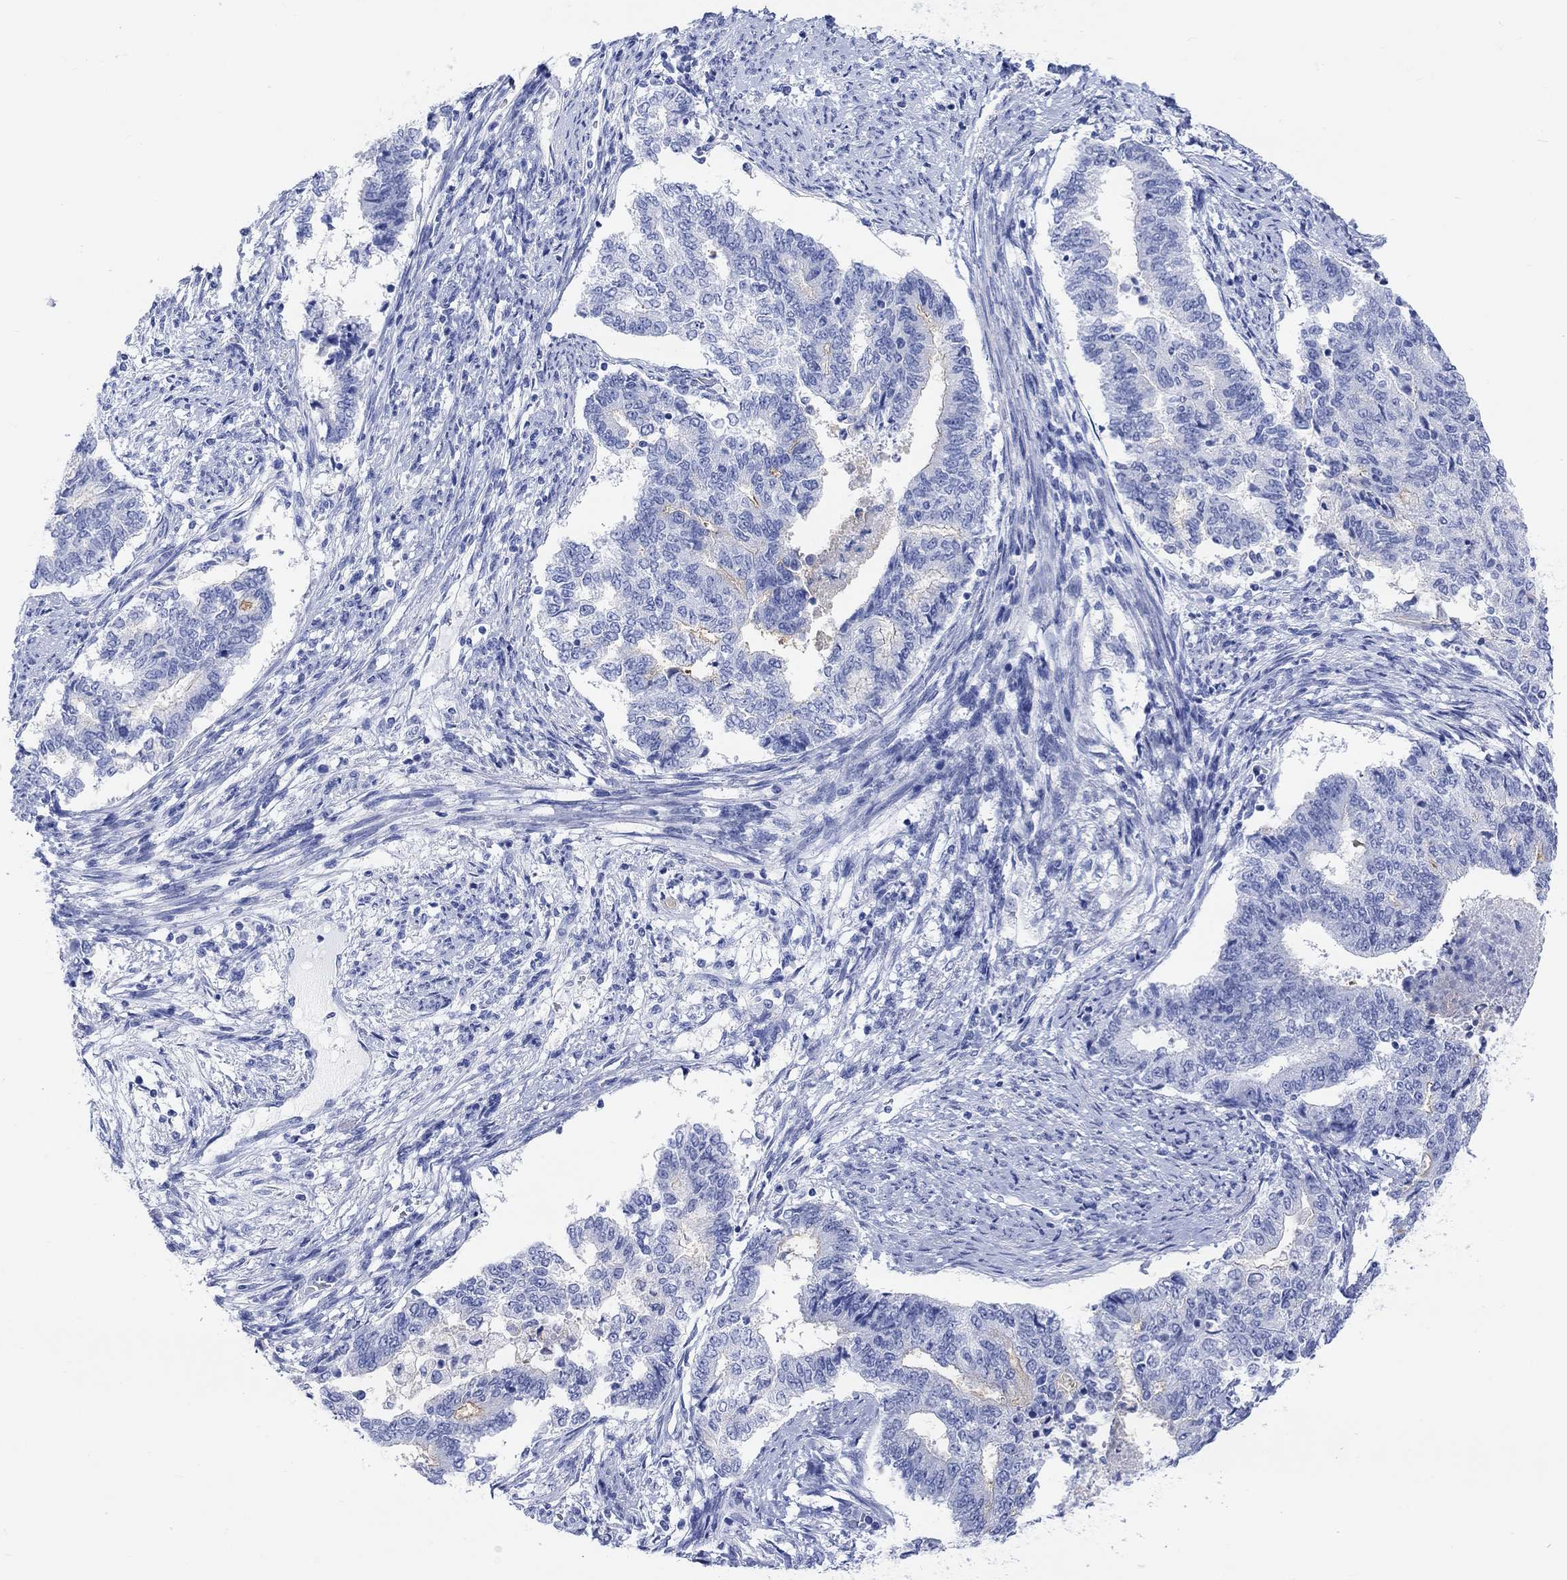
{"staining": {"intensity": "negative", "quantity": "none", "location": "none"}, "tissue": "endometrial cancer", "cell_type": "Tumor cells", "image_type": "cancer", "snomed": [{"axis": "morphology", "description": "Adenocarcinoma, NOS"}, {"axis": "topography", "description": "Endometrium"}], "caption": "This micrograph is of adenocarcinoma (endometrial) stained with immunohistochemistry (IHC) to label a protein in brown with the nuclei are counter-stained blue. There is no positivity in tumor cells.", "gene": "XIRP2", "patient": {"sex": "female", "age": 65}}